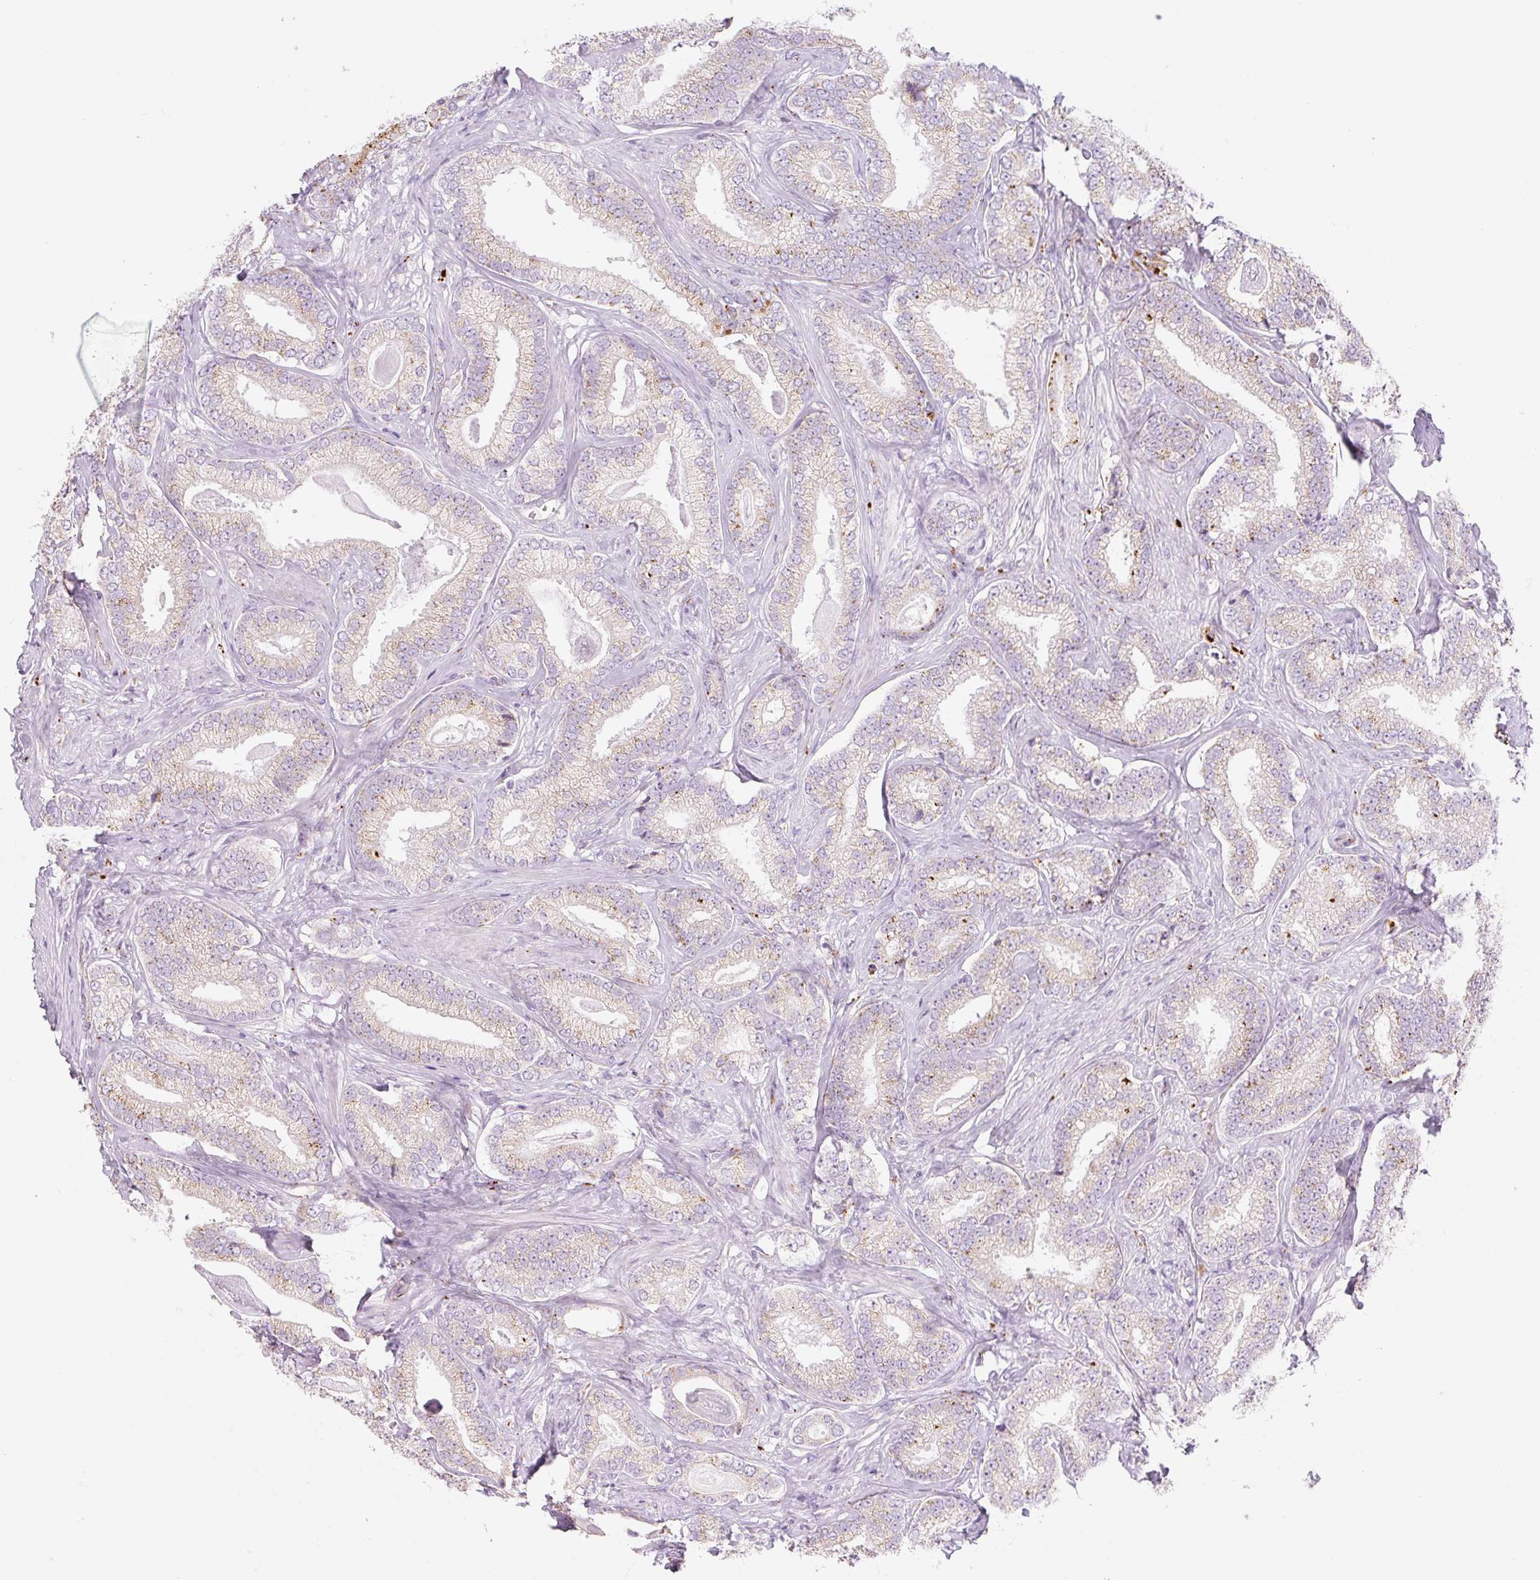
{"staining": {"intensity": "weak", "quantity": "25%-75%", "location": "cytoplasmic/membranous"}, "tissue": "prostate cancer", "cell_type": "Tumor cells", "image_type": "cancer", "snomed": [{"axis": "morphology", "description": "Adenocarcinoma, Low grade"}, {"axis": "topography", "description": "Prostate"}], "caption": "Protein analysis of prostate cancer (low-grade adenocarcinoma) tissue shows weak cytoplasmic/membranous staining in approximately 25%-75% of tumor cells. The protein is shown in brown color, while the nuclei are stained blue.", "gene": "CLEC3A", "patient": {"sex": "male", "age": 63}}